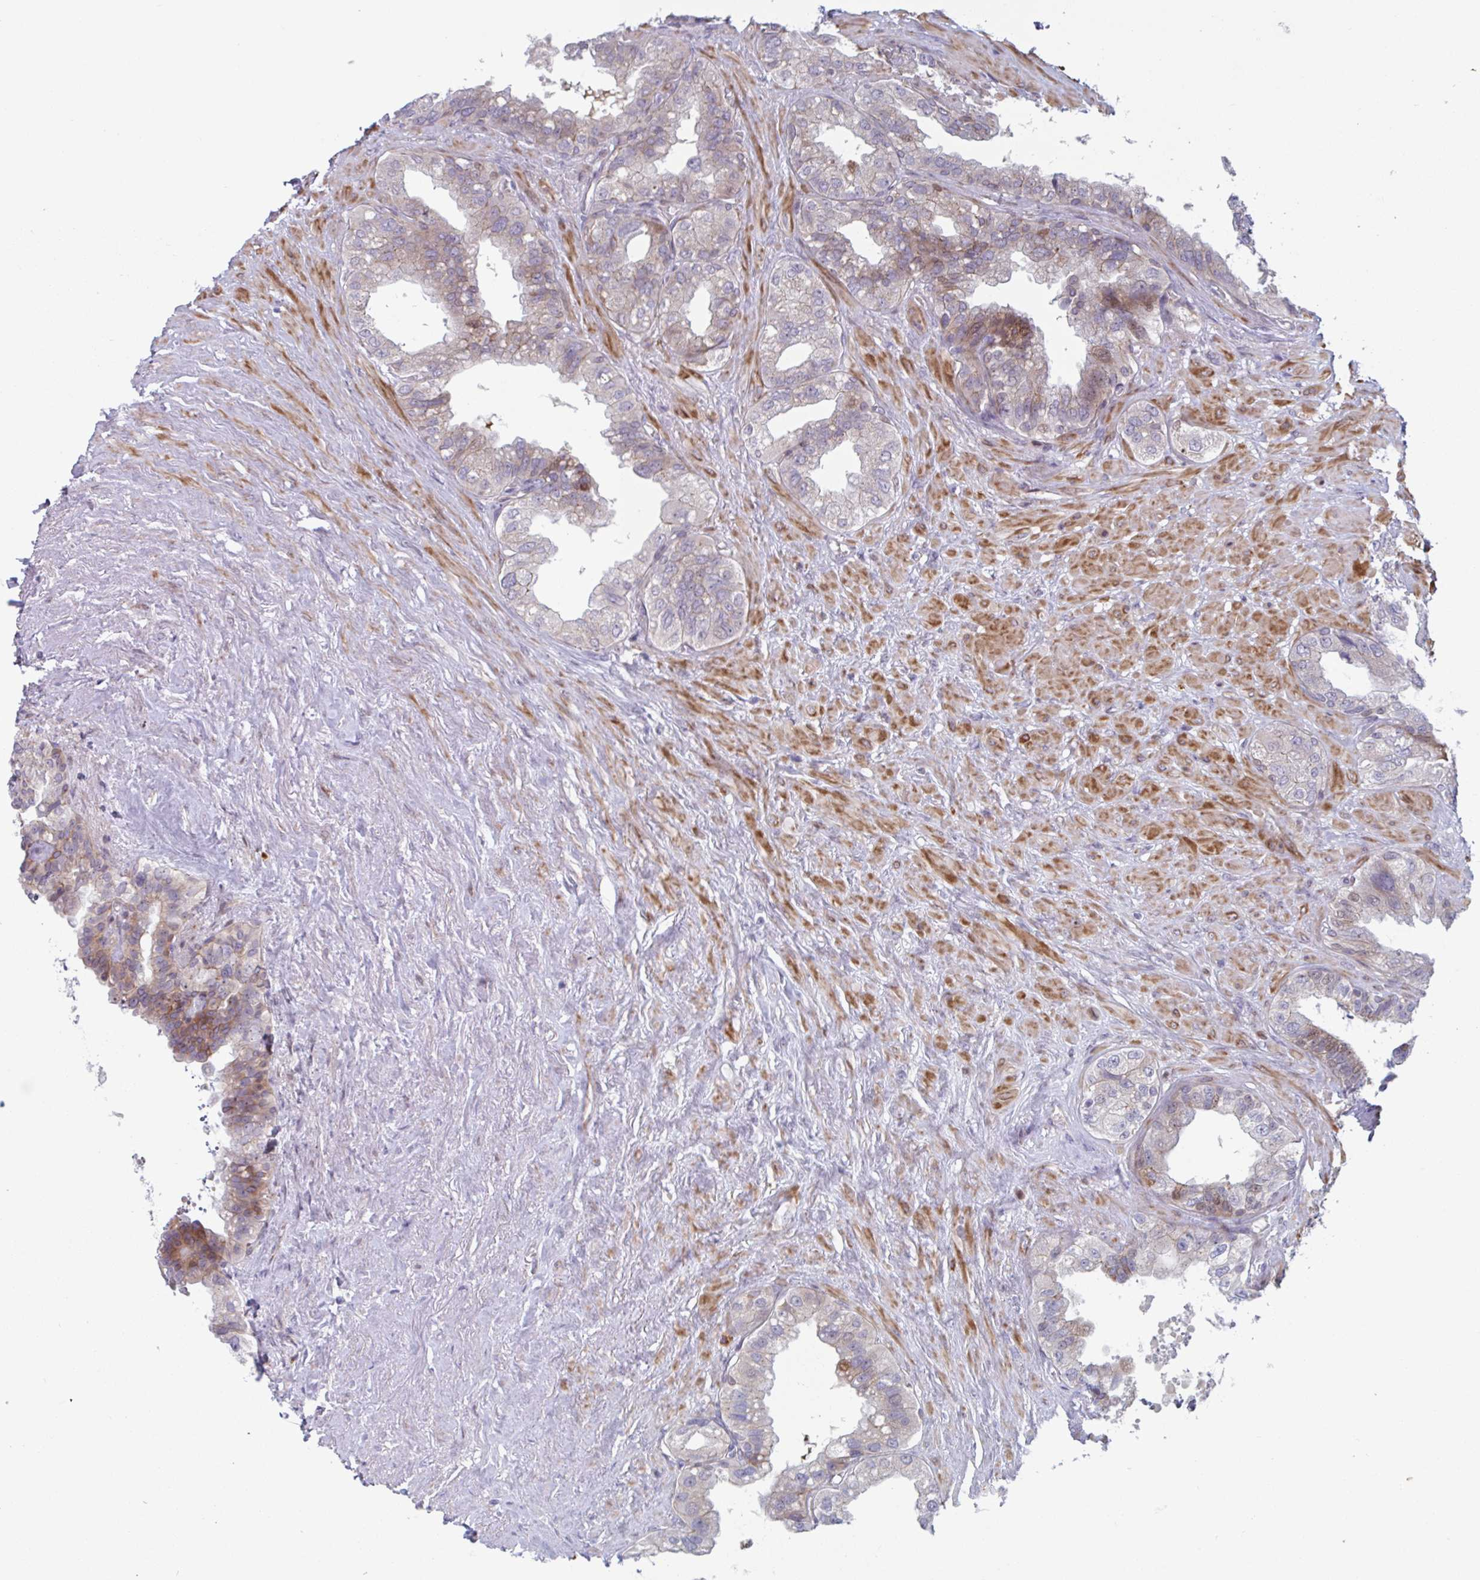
{"staining": {"intensity": "moderate", "quantity": "<25%", "location": "cytoplasmic/membranous"}, "tissue": "seminal vesicle", "cell_type": "Glandular cells", "image_type": "normal", "snomed": [{"axis": "morphology", "description": "Normal tissue, NOS"}, {"axis": "topography", "description": "Seminal veicle"}, {"axis": "topography", "description": "Peripheral nerve tissue"}], "caption": "A photomicrograph showing moderate cytoplasmic/membranous positivity in approximately <25% of glandular cells in benign seminal vesicle, as visualized by brown immunohistochemical staining.", "gene": "DUXA", "patient": {"sex": "male", "age": 76}}